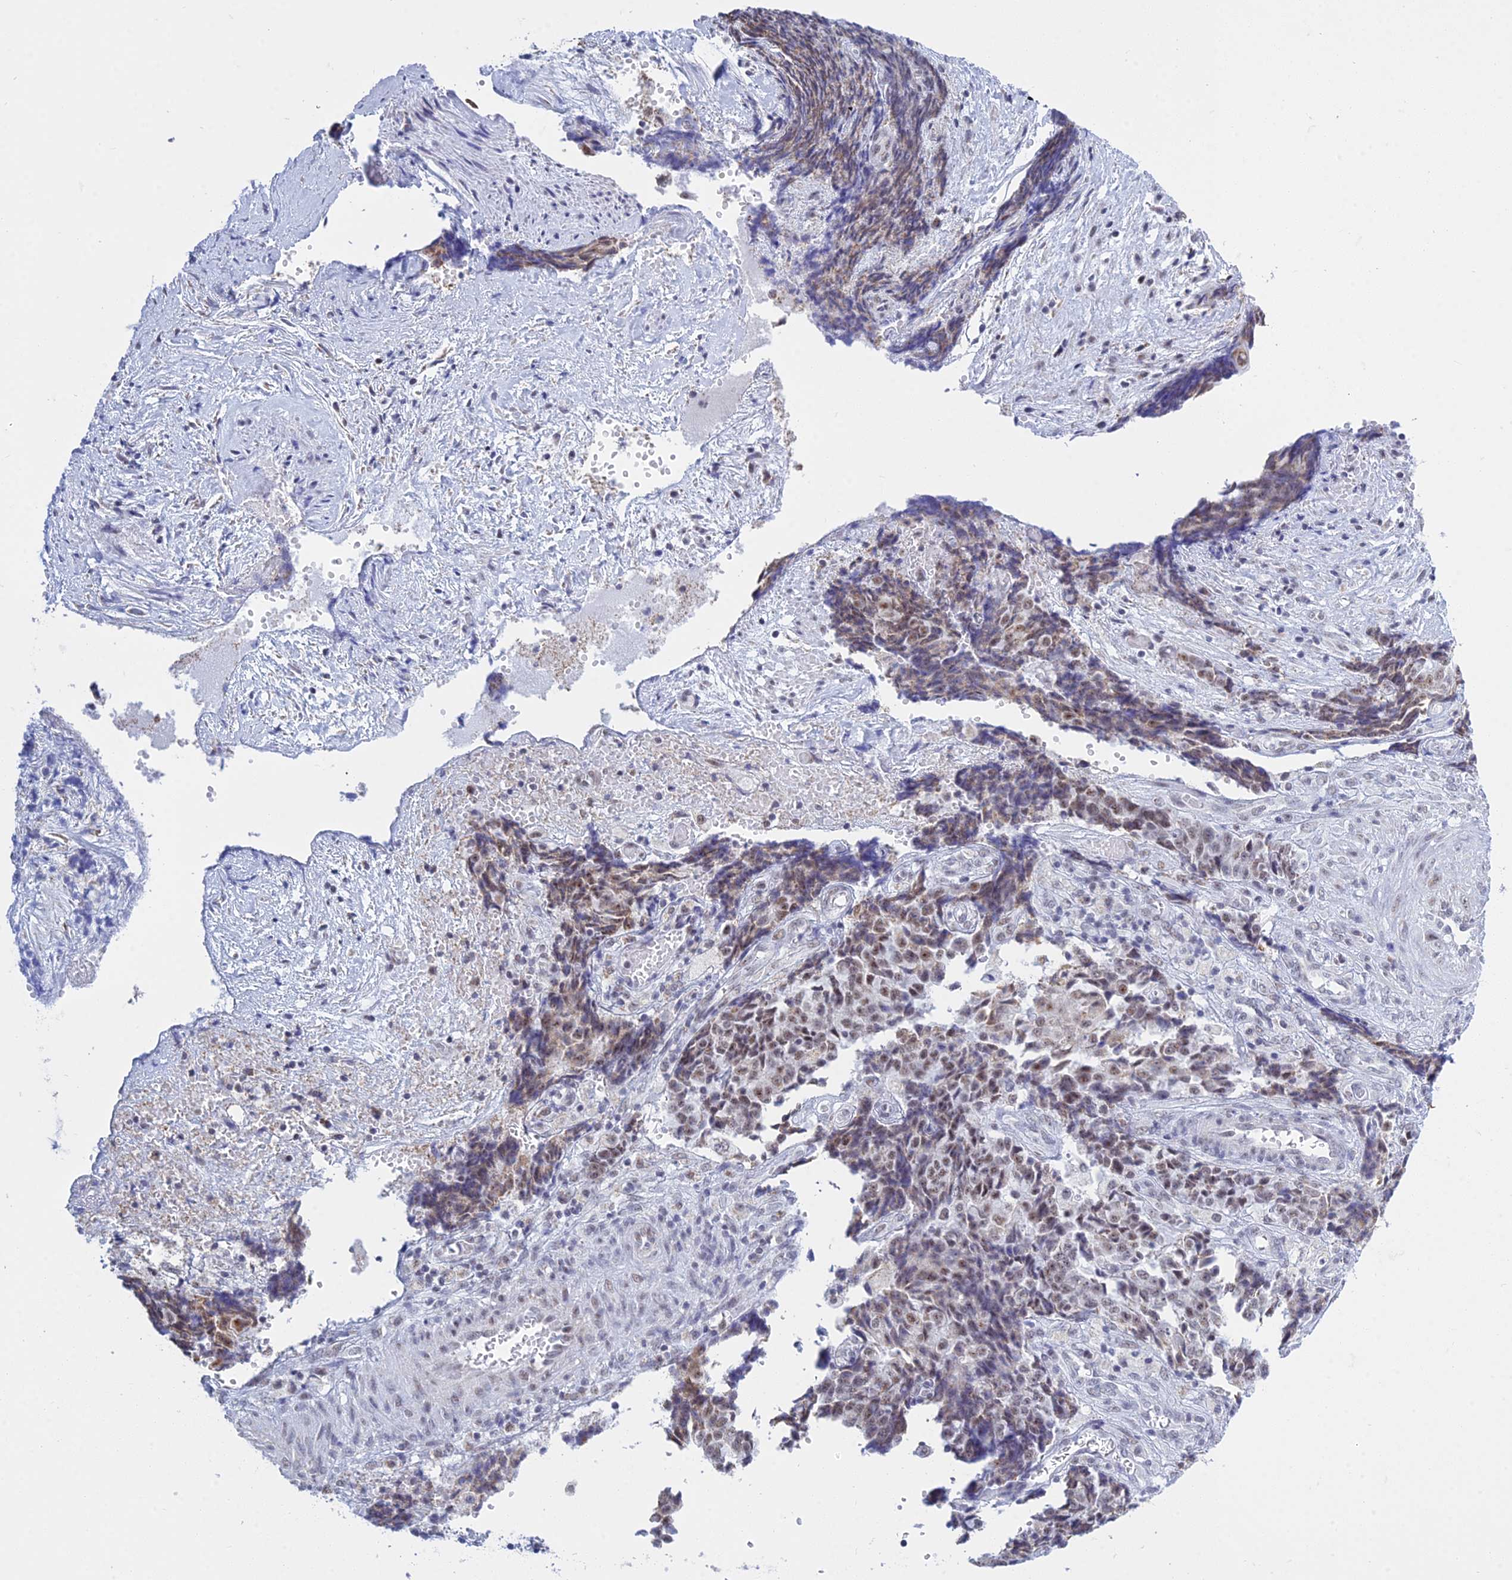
{"staining": {"intensity": "moderate", "quantity": "25%-75%", "location": "nuclear"}, "tissue": "ovarian cancer", "cell_type": "Tumor cells", "image_type": "cancer", "snomed": [{"axis": "morphology", "description": "Carcinoma, endometroid"}, {"axis": "topography", "description": "Ovary"}], "caption": "Protein staining by immunohistochemistry reveals moderate nuclear staining in approximately 25%-75% of tumor cells in ovarian cancer. (IHC, brightfield microscopy, high magnification).", "gene": "KLF14", "patient": {"sex": "female", "age": 42}}